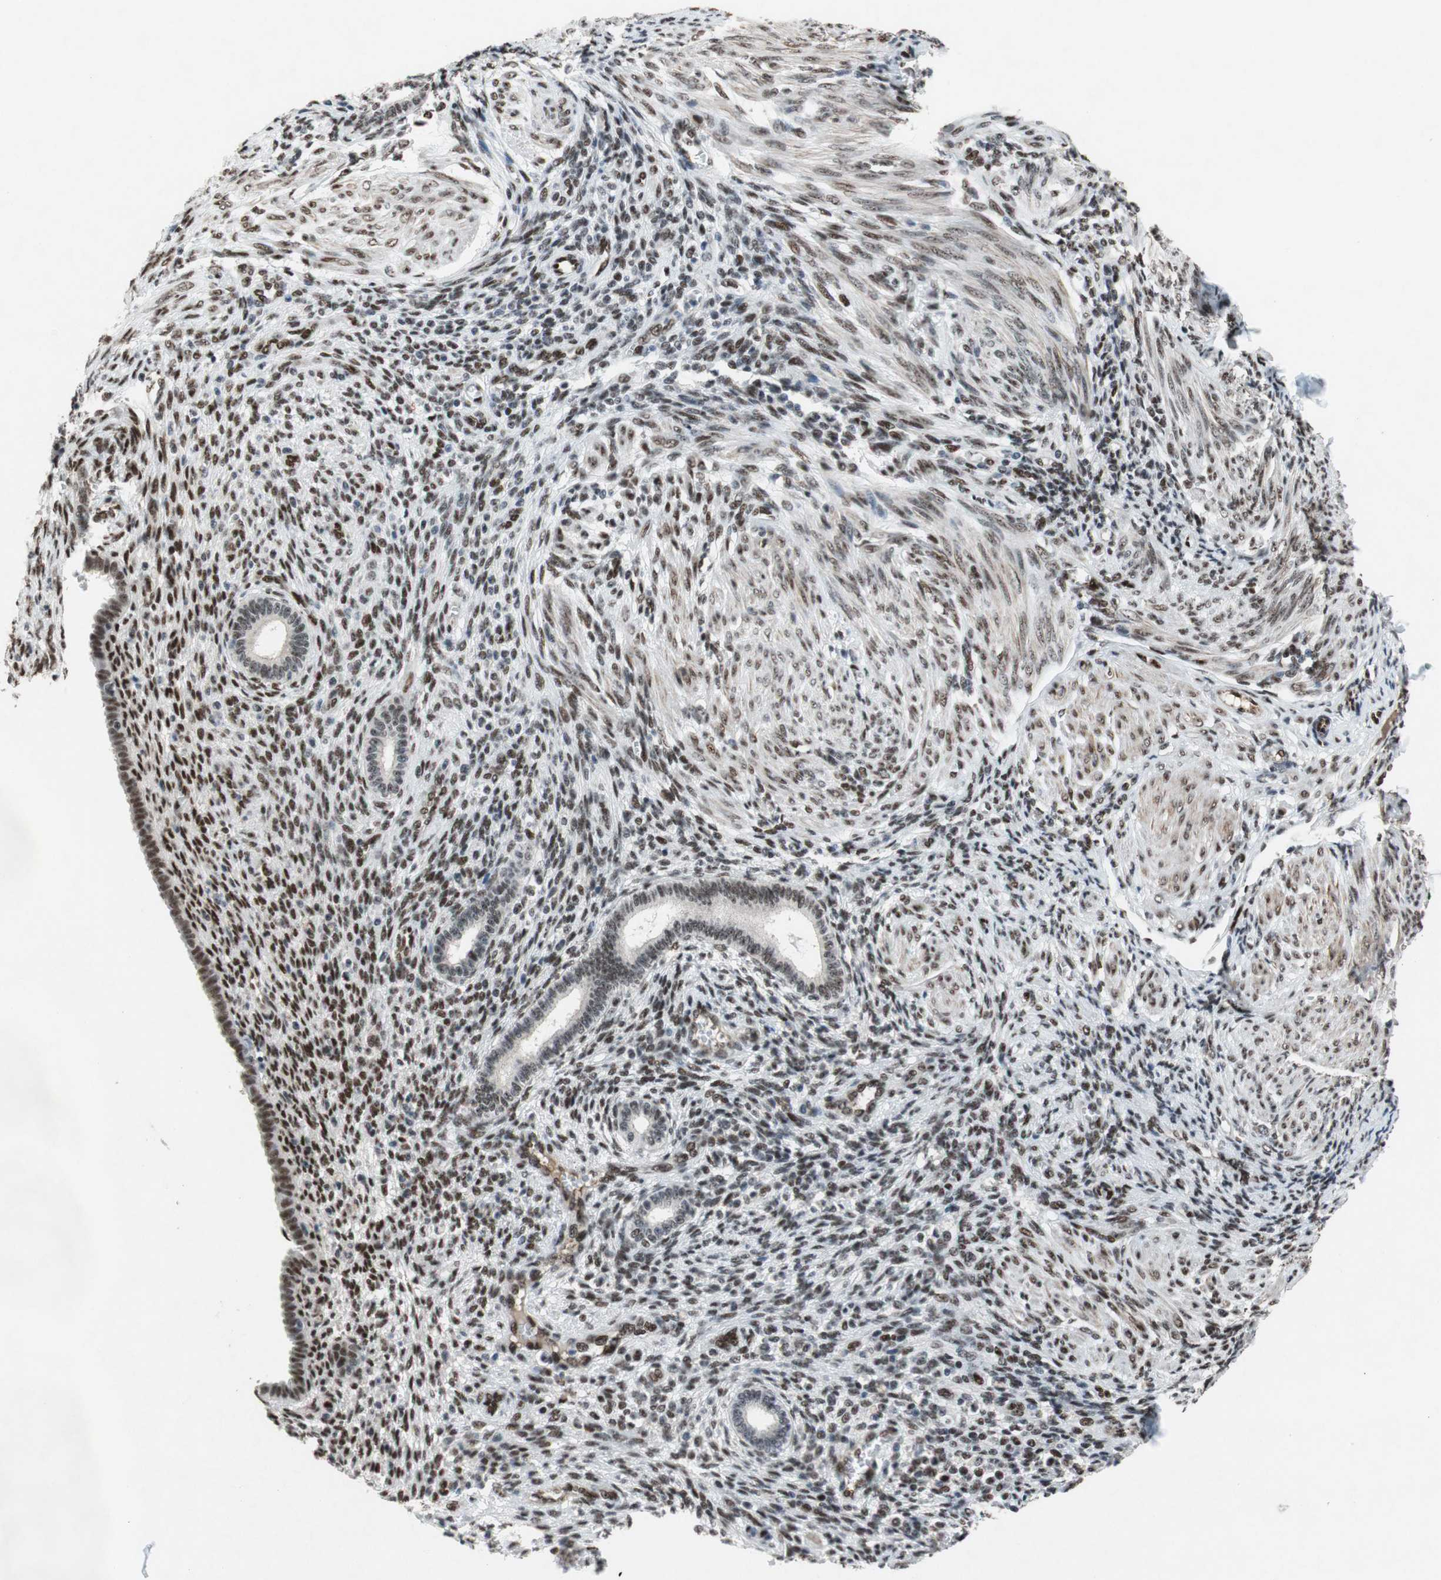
{"staining": {"intensity": "strong", "quantity": "25%-75%", "location": "nuclear"}, "tissue": "endometrium", "cell_type": "Cells in endometrial stroma", "image_type": "normal", "snomed": [{"axis": "morphology", "description": "Normal tissue, NOS"}, {"axis": "topography", "description": "Endometrium"}], "caption": "A brown stain labels strong nuclear staining of a protein in cells in endometrial stroma of unremarkable human endometrium. (DAB = brown stain, brightfield microscopy at high magnification).", "gene": "TLE1", "patient": {"sex": "female", "age": 72}}